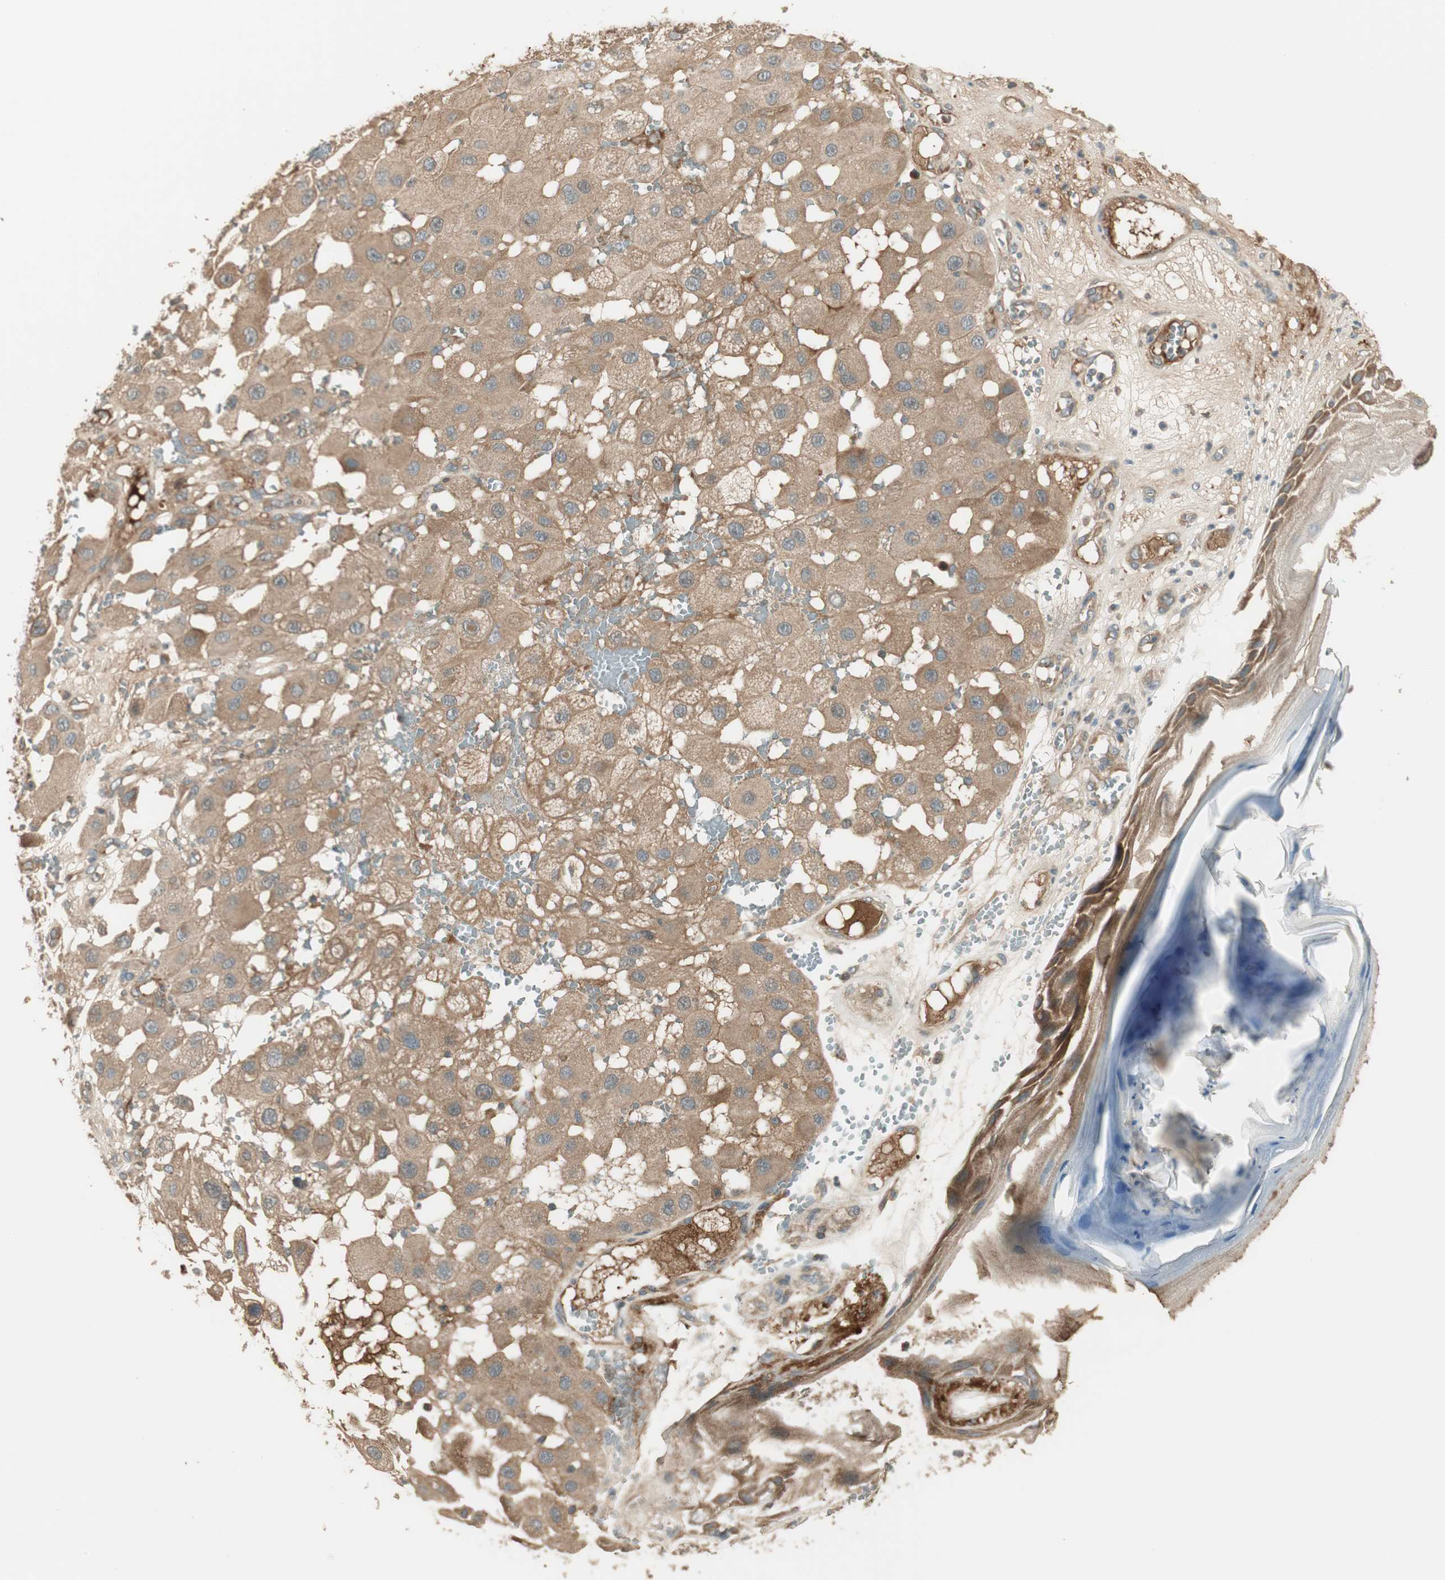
{"staining": {"intensity": "moderate", "quantity": ">75%", "location": "cytoplasmic/membranous"}, "tissue": "melanoma", "cell_type": "Tumor cells", "image_type": "cancer", "snomed": [{"axis": "morphology", "description": "Malignant melanoma, NOS"}, {"axis": "topography", "description": "Skin"}], "caption": "Moderate cytoplasmic/membranous staining for a protein is appreciated in about >75% of tumor cells of melanoma using IHC.", "gene": "PFDN5", "patient": {"sex": "female", "age": 81}}